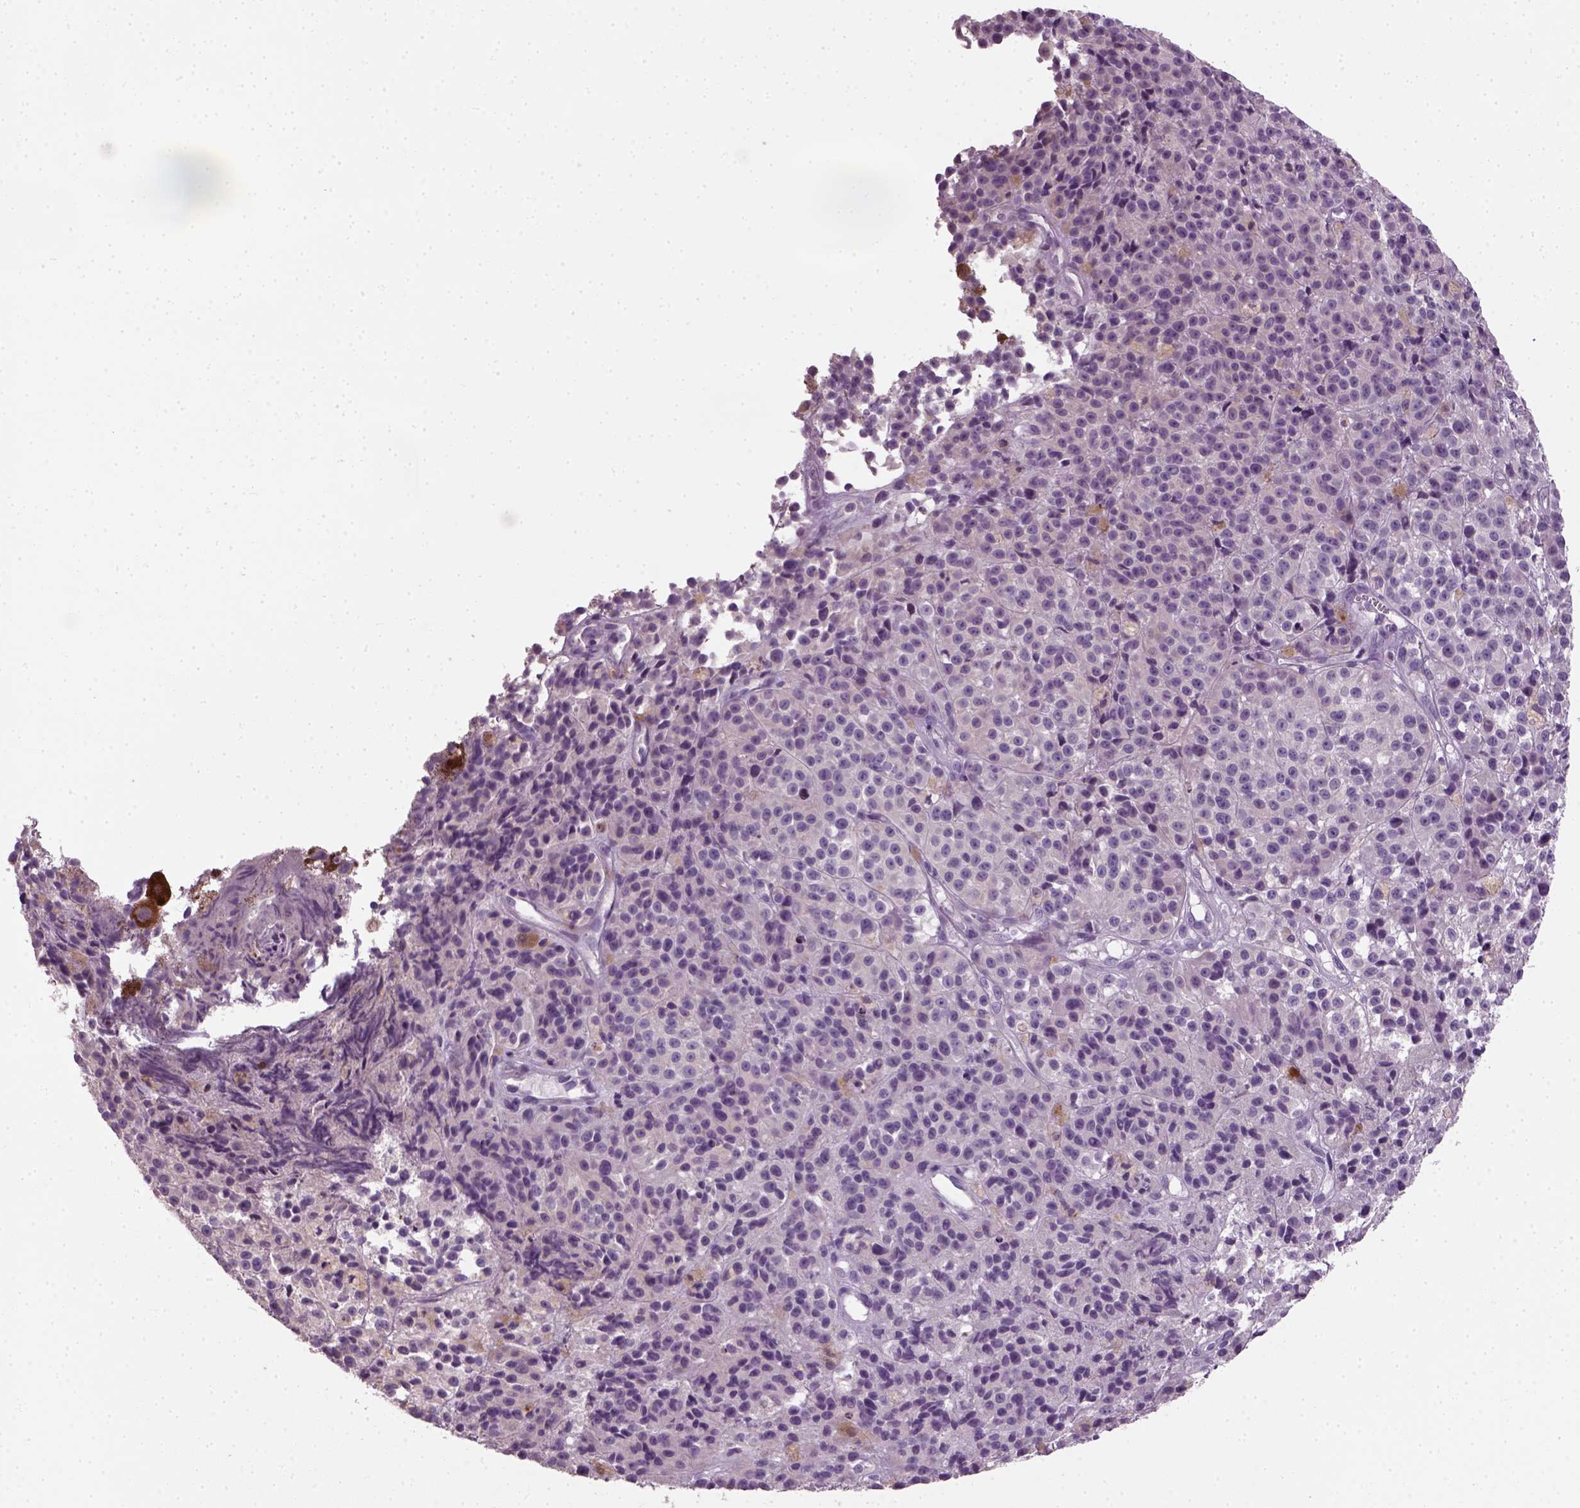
{"staining": {"intensity": "negative", "quantity": "none", "location": "none"}, "tissue": "melanoma", "cell_type": "Tumor cells", "image_type": "cancer", "snomed": [{"axis": "morphology", "description": "Malignant melanoma, NOS"}, {"axis": "topography", "description": "Skin"}], "caption": "Tumor cells show no significant staining in melanoma. The staining is performed using DAB brown chromogen with nuclei counter-stained in using hematoxylin.", "gene": "ELOVL3", "patient": {"sex": "female", "age": 58}}